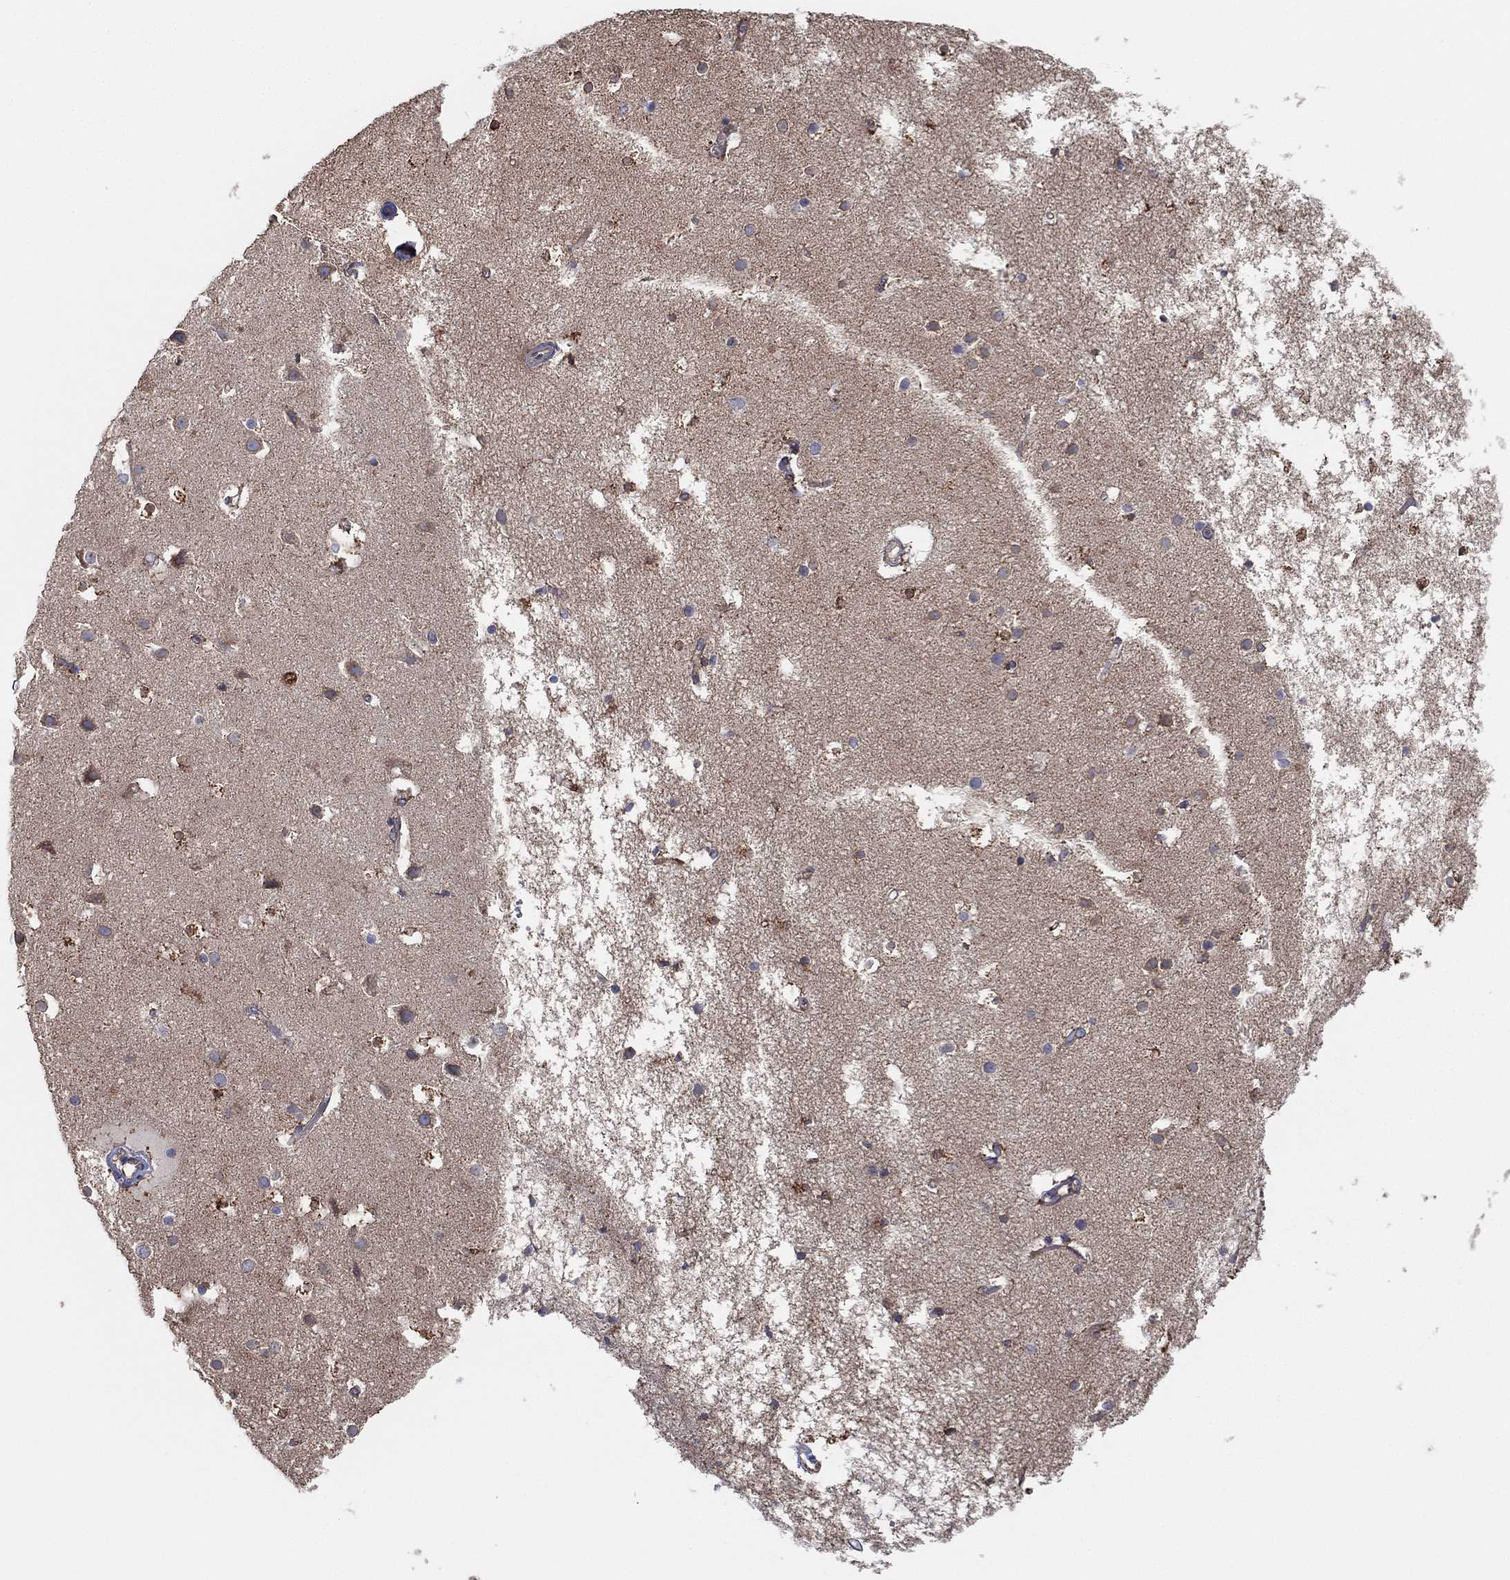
{"staining": {"intensity": "weak", "quantity": "25%-75%", "location": "cytoplasmic/membranous"}, "tissue": "cerebral cortex", "cell_type": "Endothelial cells", "image_type": "normal", "snomed": [{"axis": "morphology", "description": "Normal tissue, NOS"}, {"axis": "topography", "description": "Cerebral cortex"}], "caption": "Immunohistochemistry (IHC) staining of unremarkable cerebral cortex, which shows low levels of weak cytoplasmic/membranous positivity in about 25%-75% of endothelial cells indicating weak cytoplasmic/membranous protein positivity. The staining was performed using DAB (brown) for protein detection and nuclei were counterstained in hematoxylin (blue).", "gene": "CYB5B", "patient": {"sex": "female", "age": 52}}